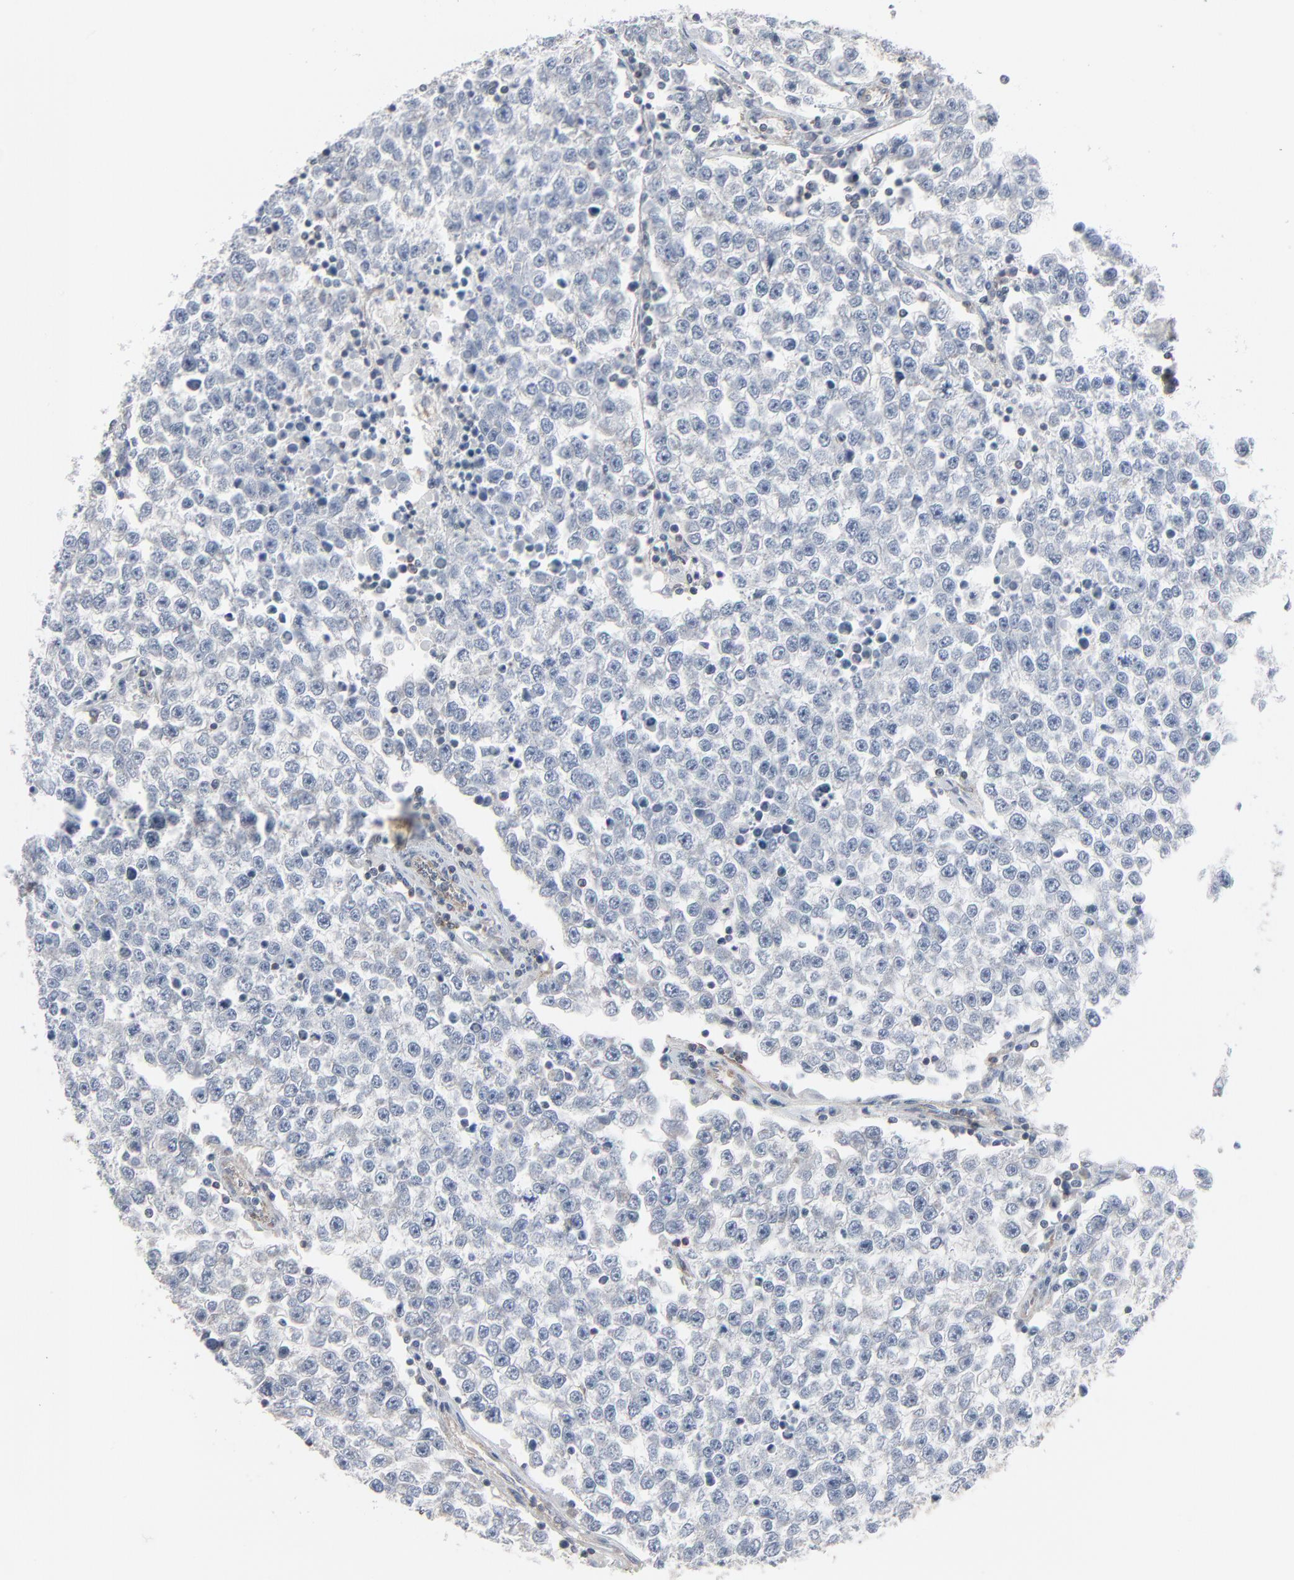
{"staining": {"intensity": "negative", "quantity": "none", "location": "none"}, "tissue": "testis cancer", "cell_type": "Tumor cells", "image_type": "cancer", "snomed": [{"axis": "morphology", "description": "Seminoma, NOS"}, {"axis": "topography", "description": "Testis"}], "caption": "Tumor cells are negative for brown protein staining in testis cancer.", "gene": "OPTN", "patient": {"sex": "male", "age": 36}}